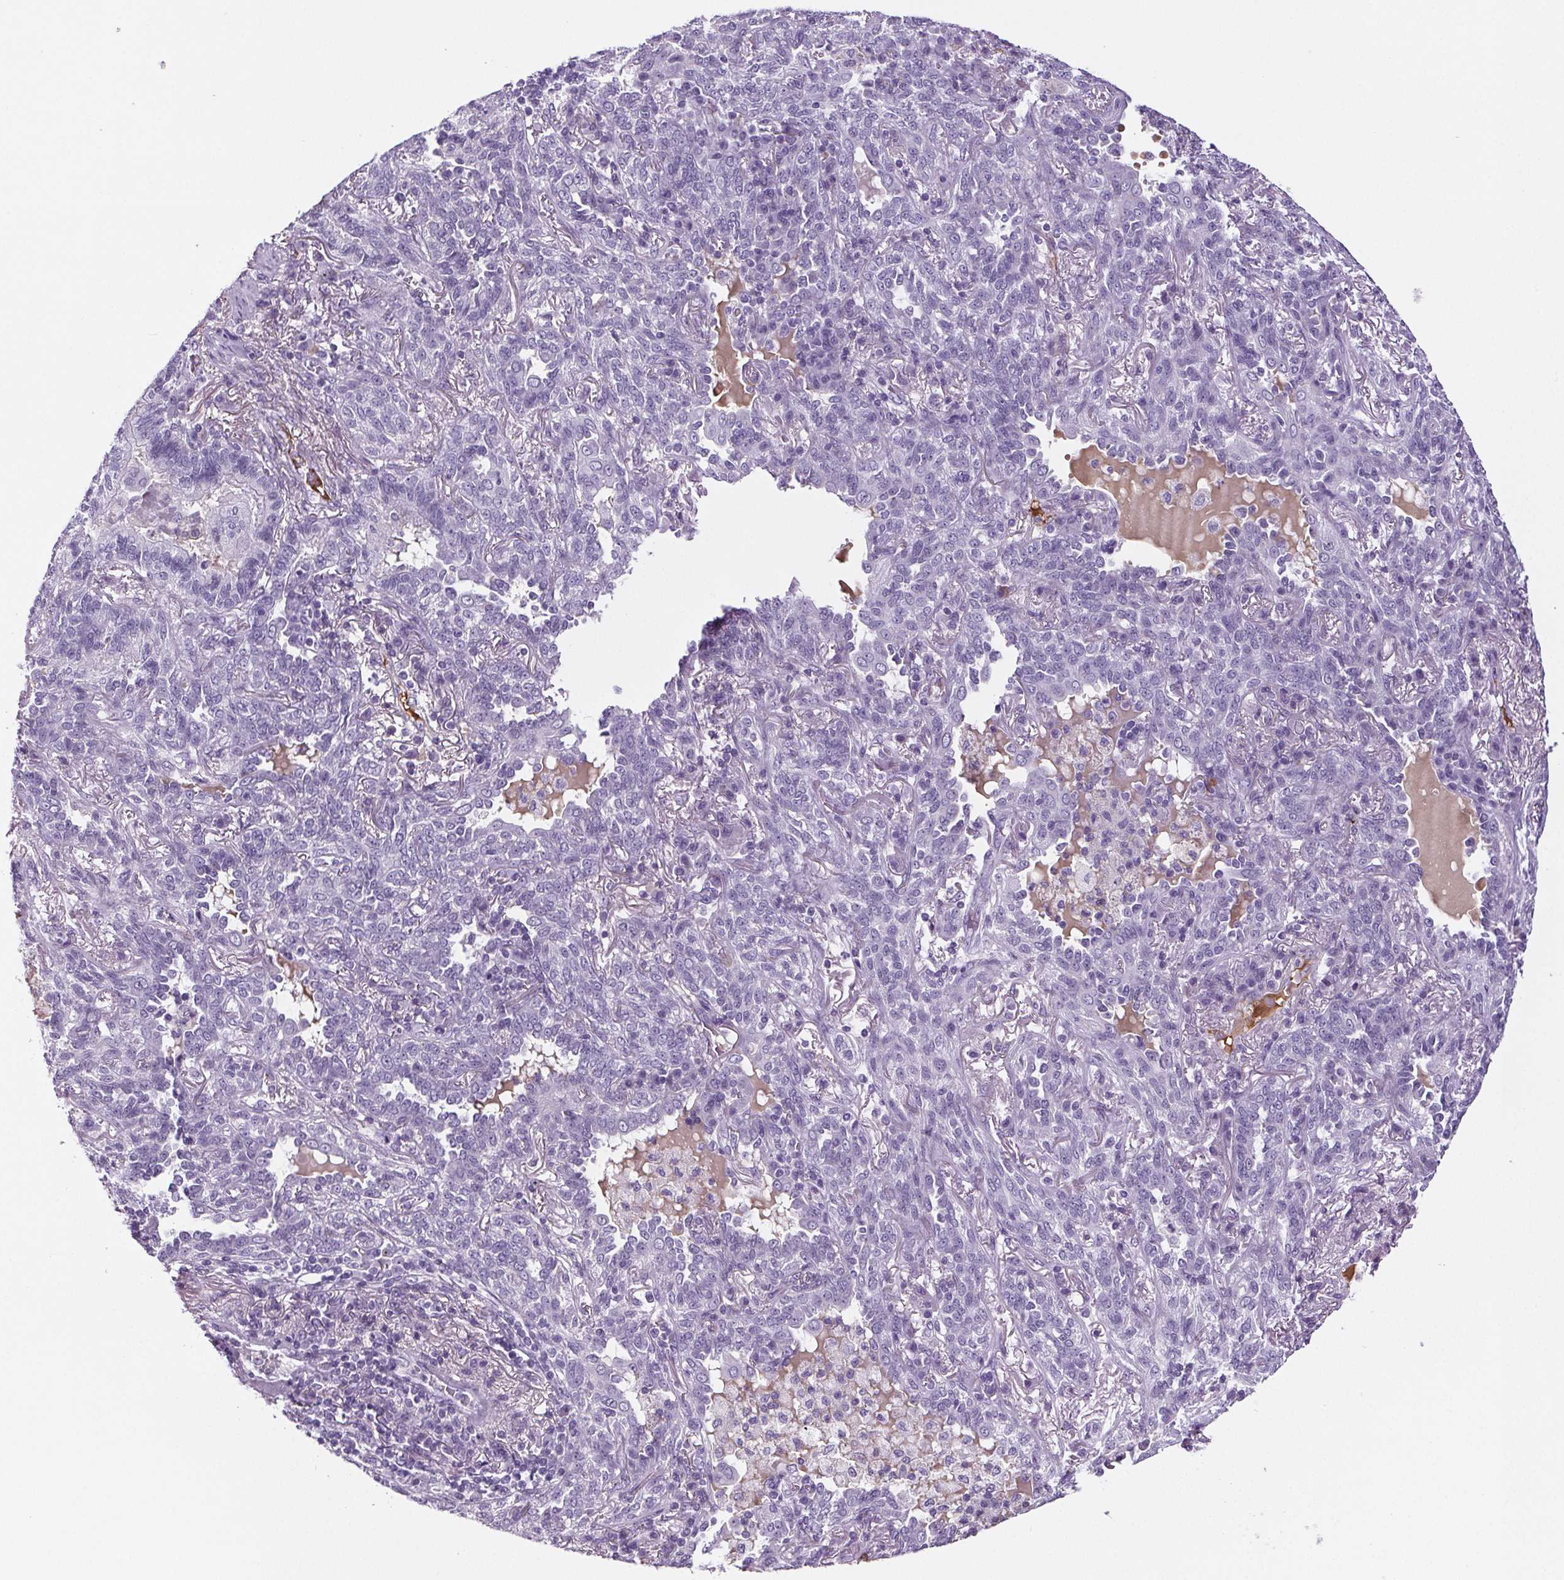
{"staining": {"intensity": "negative", "quantity": "none", "location": "none"}, "tissue": "lung cancer", "cell_type": "Tumor cells", "image_type": "cancer", "snomed": [{"axis": "morphology", "description": "Squamous cell carcinoma, NOS"}, {"axis": "topography", "description": "Lung"}], "caption": "The immunohistochemistry (IHC) image has no significant positivity in tumor cells of lung squamous cell carcinoma tissue. The staining is performed using DAB brown chromogen with nuclei counter-stained in using hematoxylin.", "gene": "CD5L", "patient": {"sex": "female", "age": 70}}